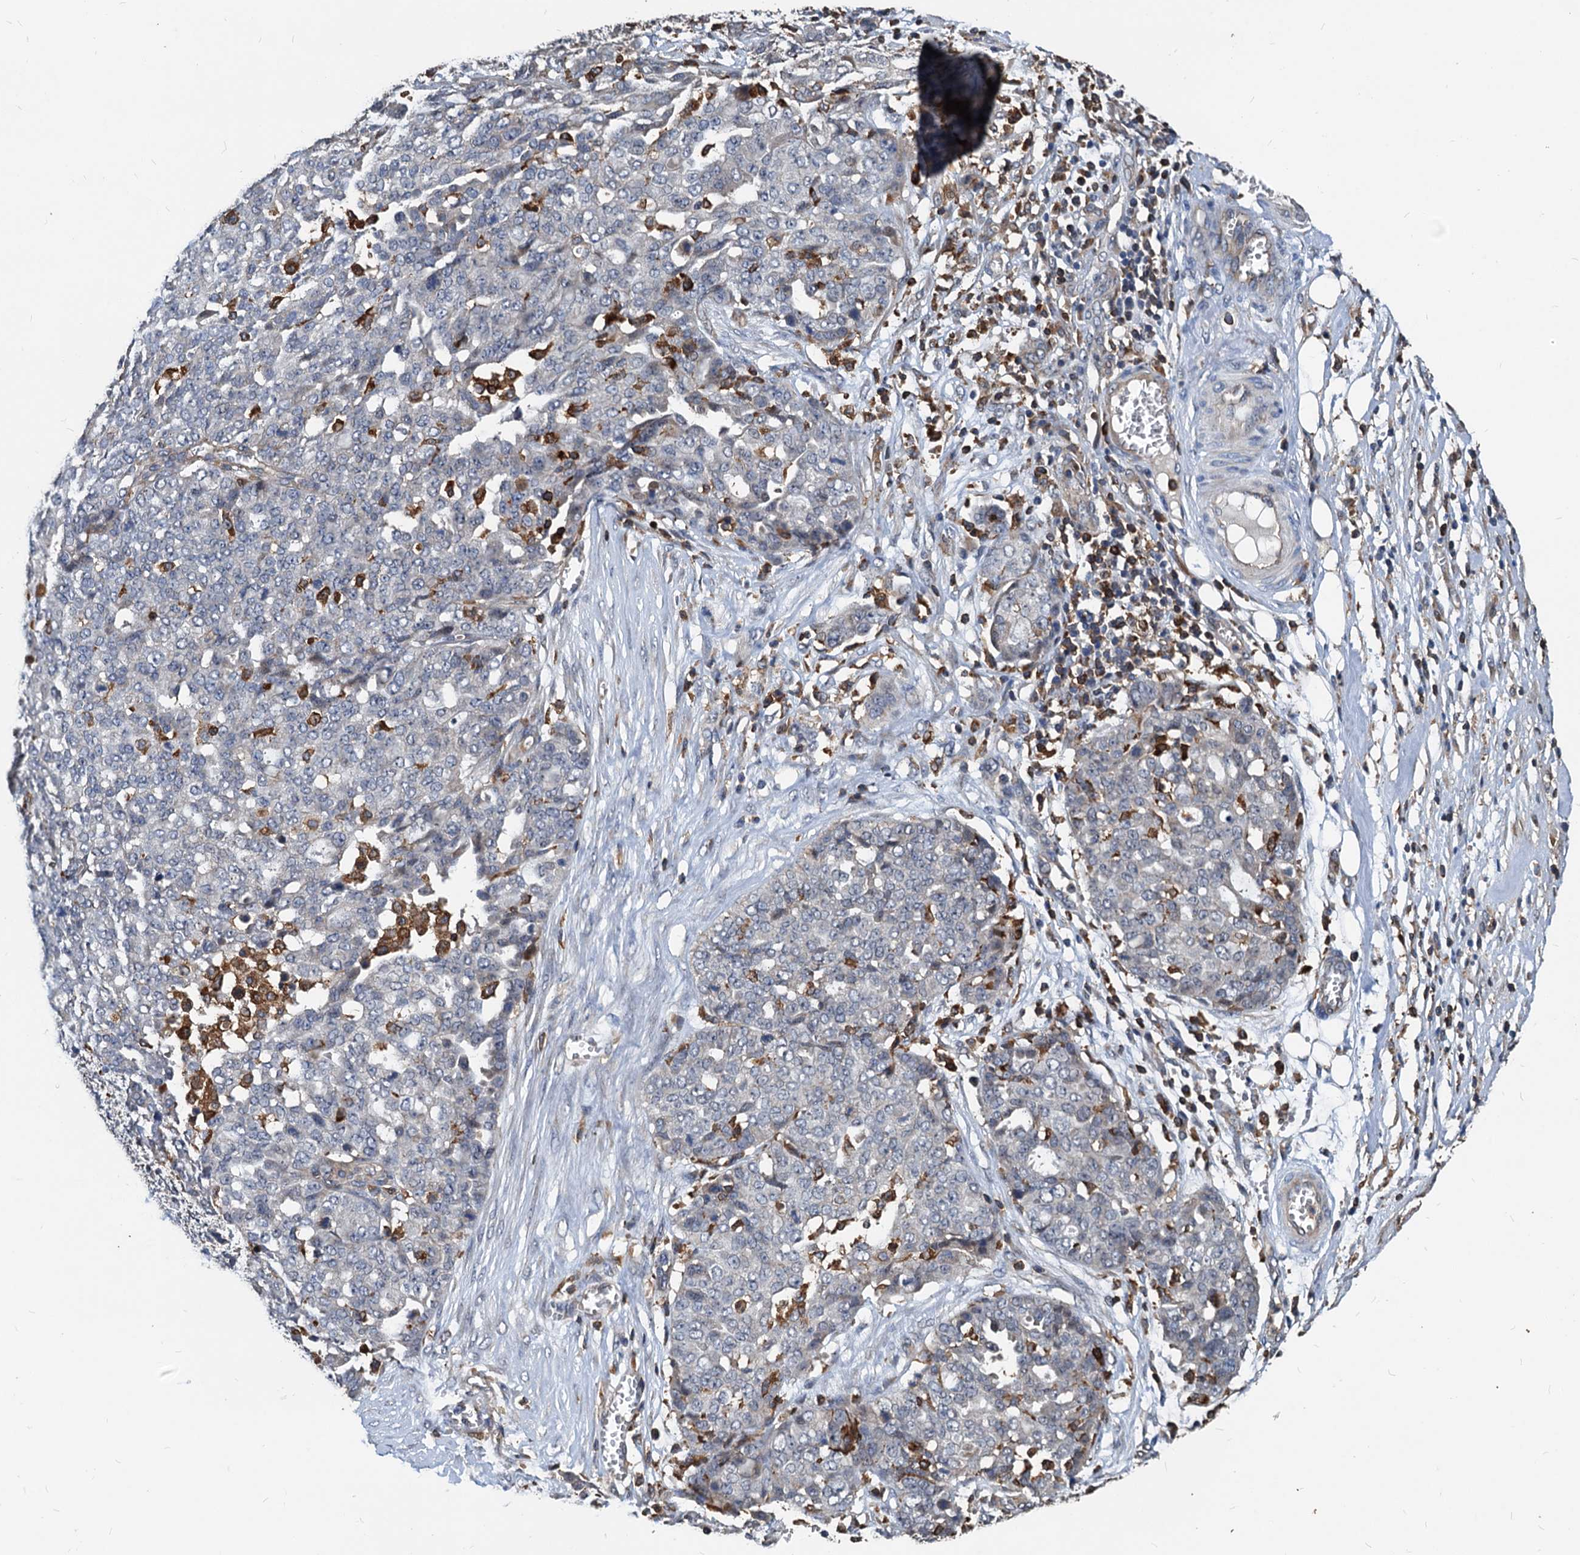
{"staining": {"intensity": "negative", "quantity": "none", "location": "none"}, "tissue": "ovarian cancer", "cell_type": "Tumor cells", "image_type": "cancer", "snomed": [{"axis": "morphology", "description": "Cystadenocarcinoma, serous, NOS"}, {"axis": "topography", "description": "Soft tissue"}, {"axis": "topography", "description": "Ovary"}], "caption": "This is an immunohistochemistry histopathology image of human ovarian cancer. There is no staining in tumor cells.", "gene": "LCP2", "patient": {"sex": "female", "age": 57}}